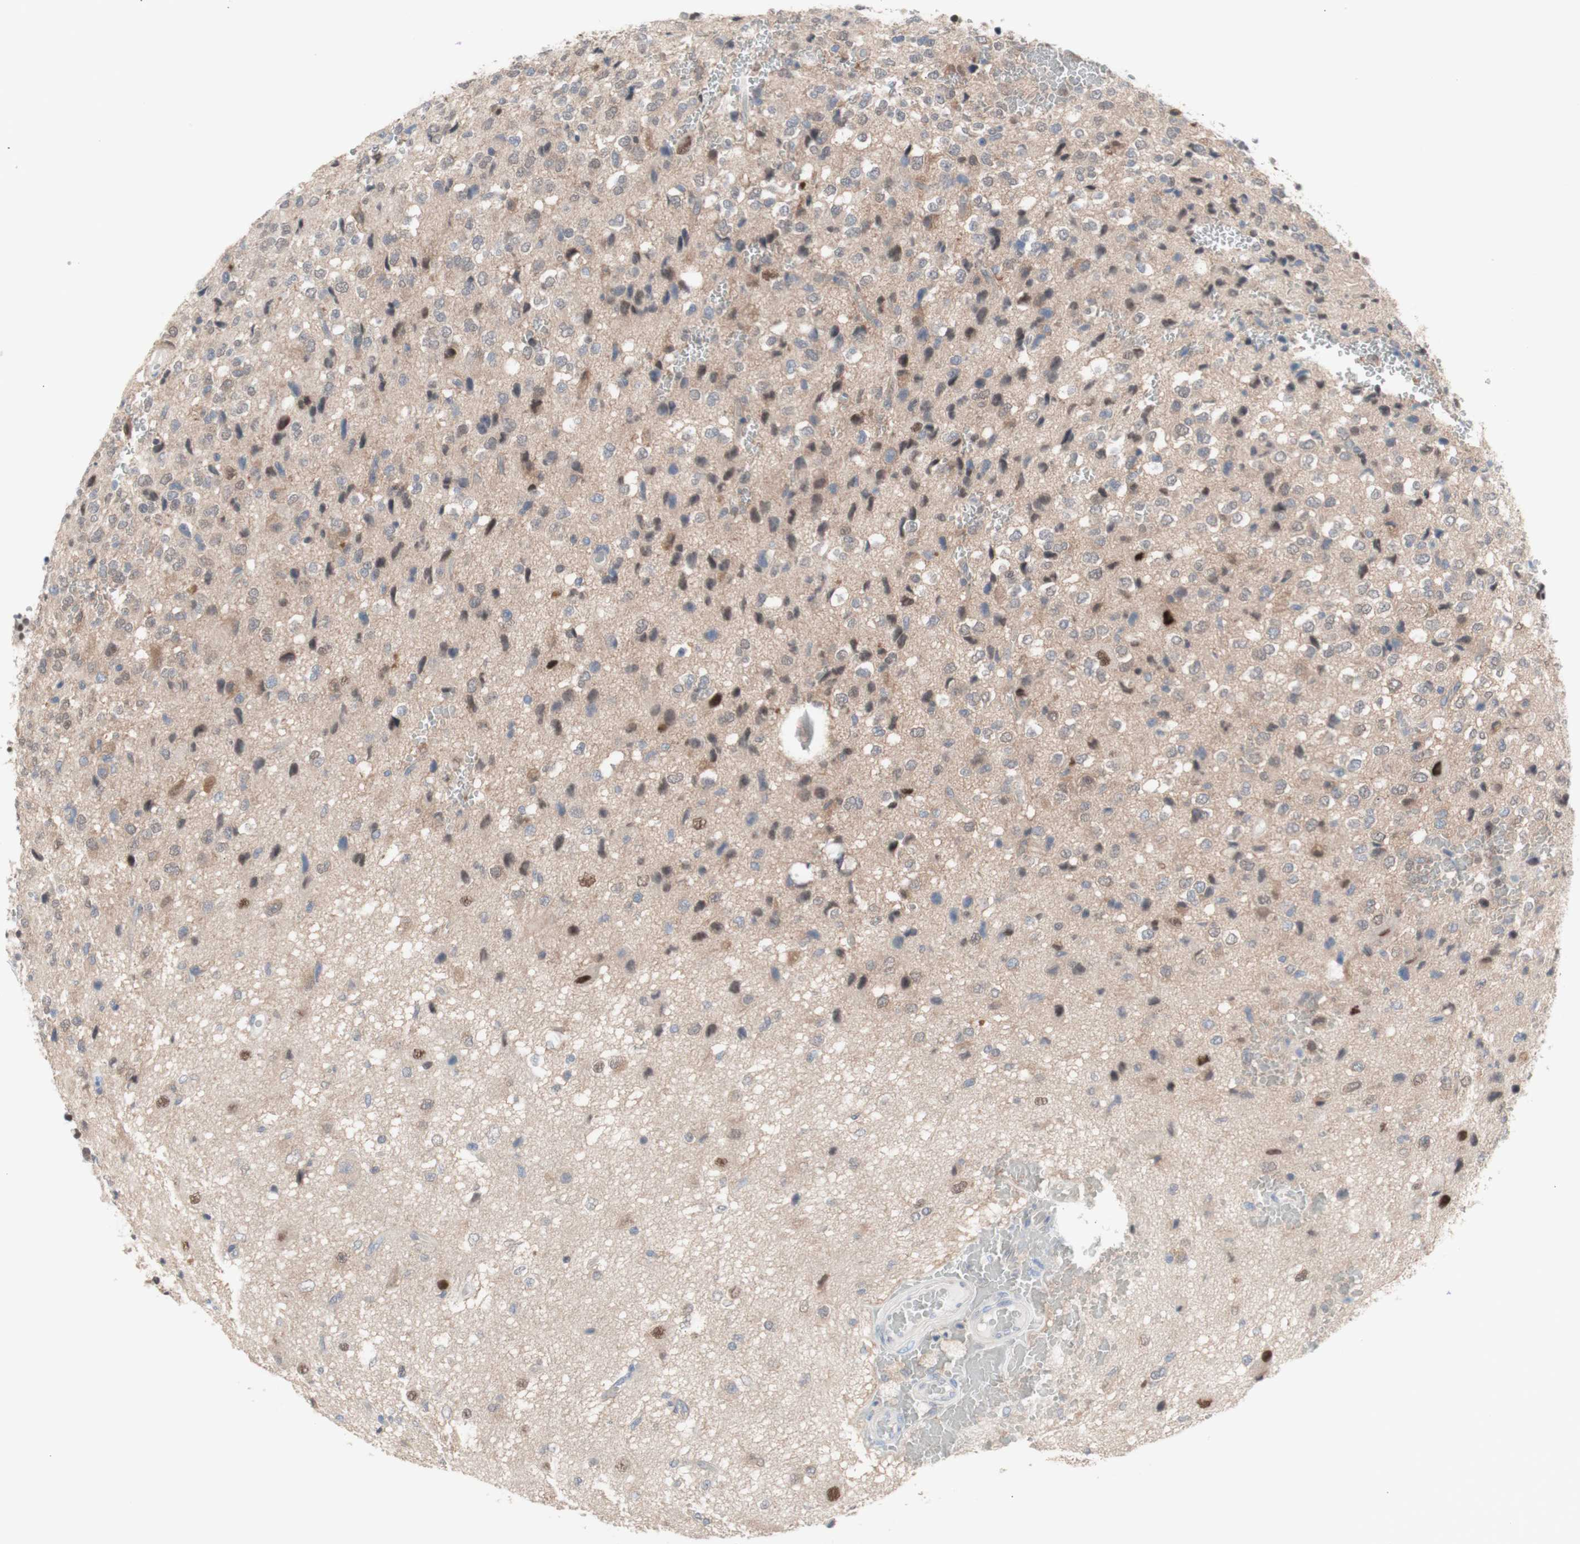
{"staining": {"intensity": "moderate", "quantity": "<25%", "location": "cytoplasmic/membranous,nuclear"}, "tissue": "glioma", "cell_type": "Tumor cells", "image_type": "cancer", "snomed": [{"axis": "morphology", "description": "Glioma, malignant, High grade"}, {"axis": "topography", "description": "pancreas cauda"}], "caption": "Malignant glioma (high-grade) stained with a brown dye displays moderate cytoplasmic/membranous and nuclear positive expression in about <25% of tumor cells.", "gene": "PRMT5", "patient": {"sex": "male", "age": 60}}